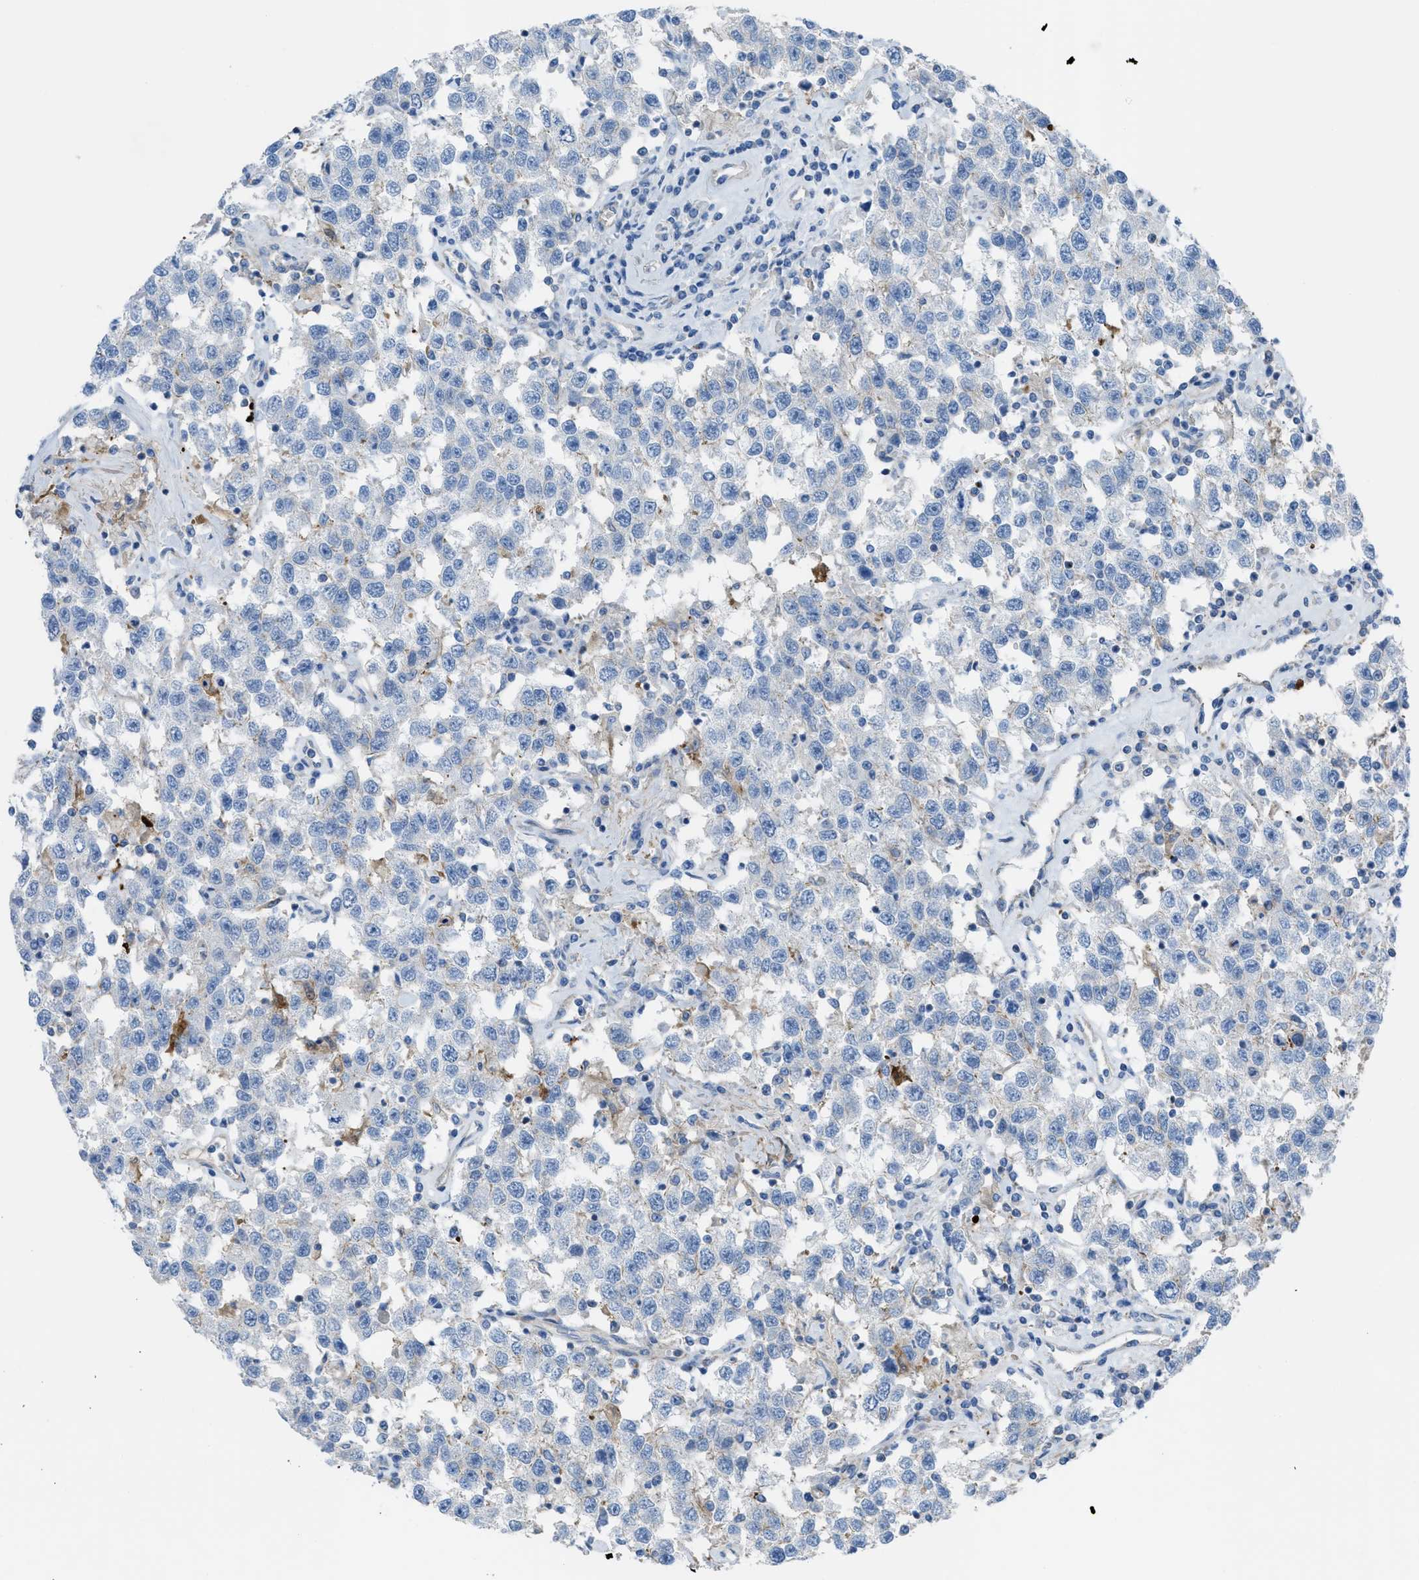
{"staining": {"intensity": "negative", "quantity": "none", "location": "none"}, "tissue": "testis cancer", "cell_type": "Tumor cells", "image_type": "cancer", "snomed": [{"axis": "morphology", "description": "Seminoma, NOS"}, {"axis": "topography", "description": "Testis"}], "caption": "Immunohistochemistry of testis seminoma displays no expression in tumor cells.", "gene": "KCNH7", "patient": {"sex": "male", "age": 41}}